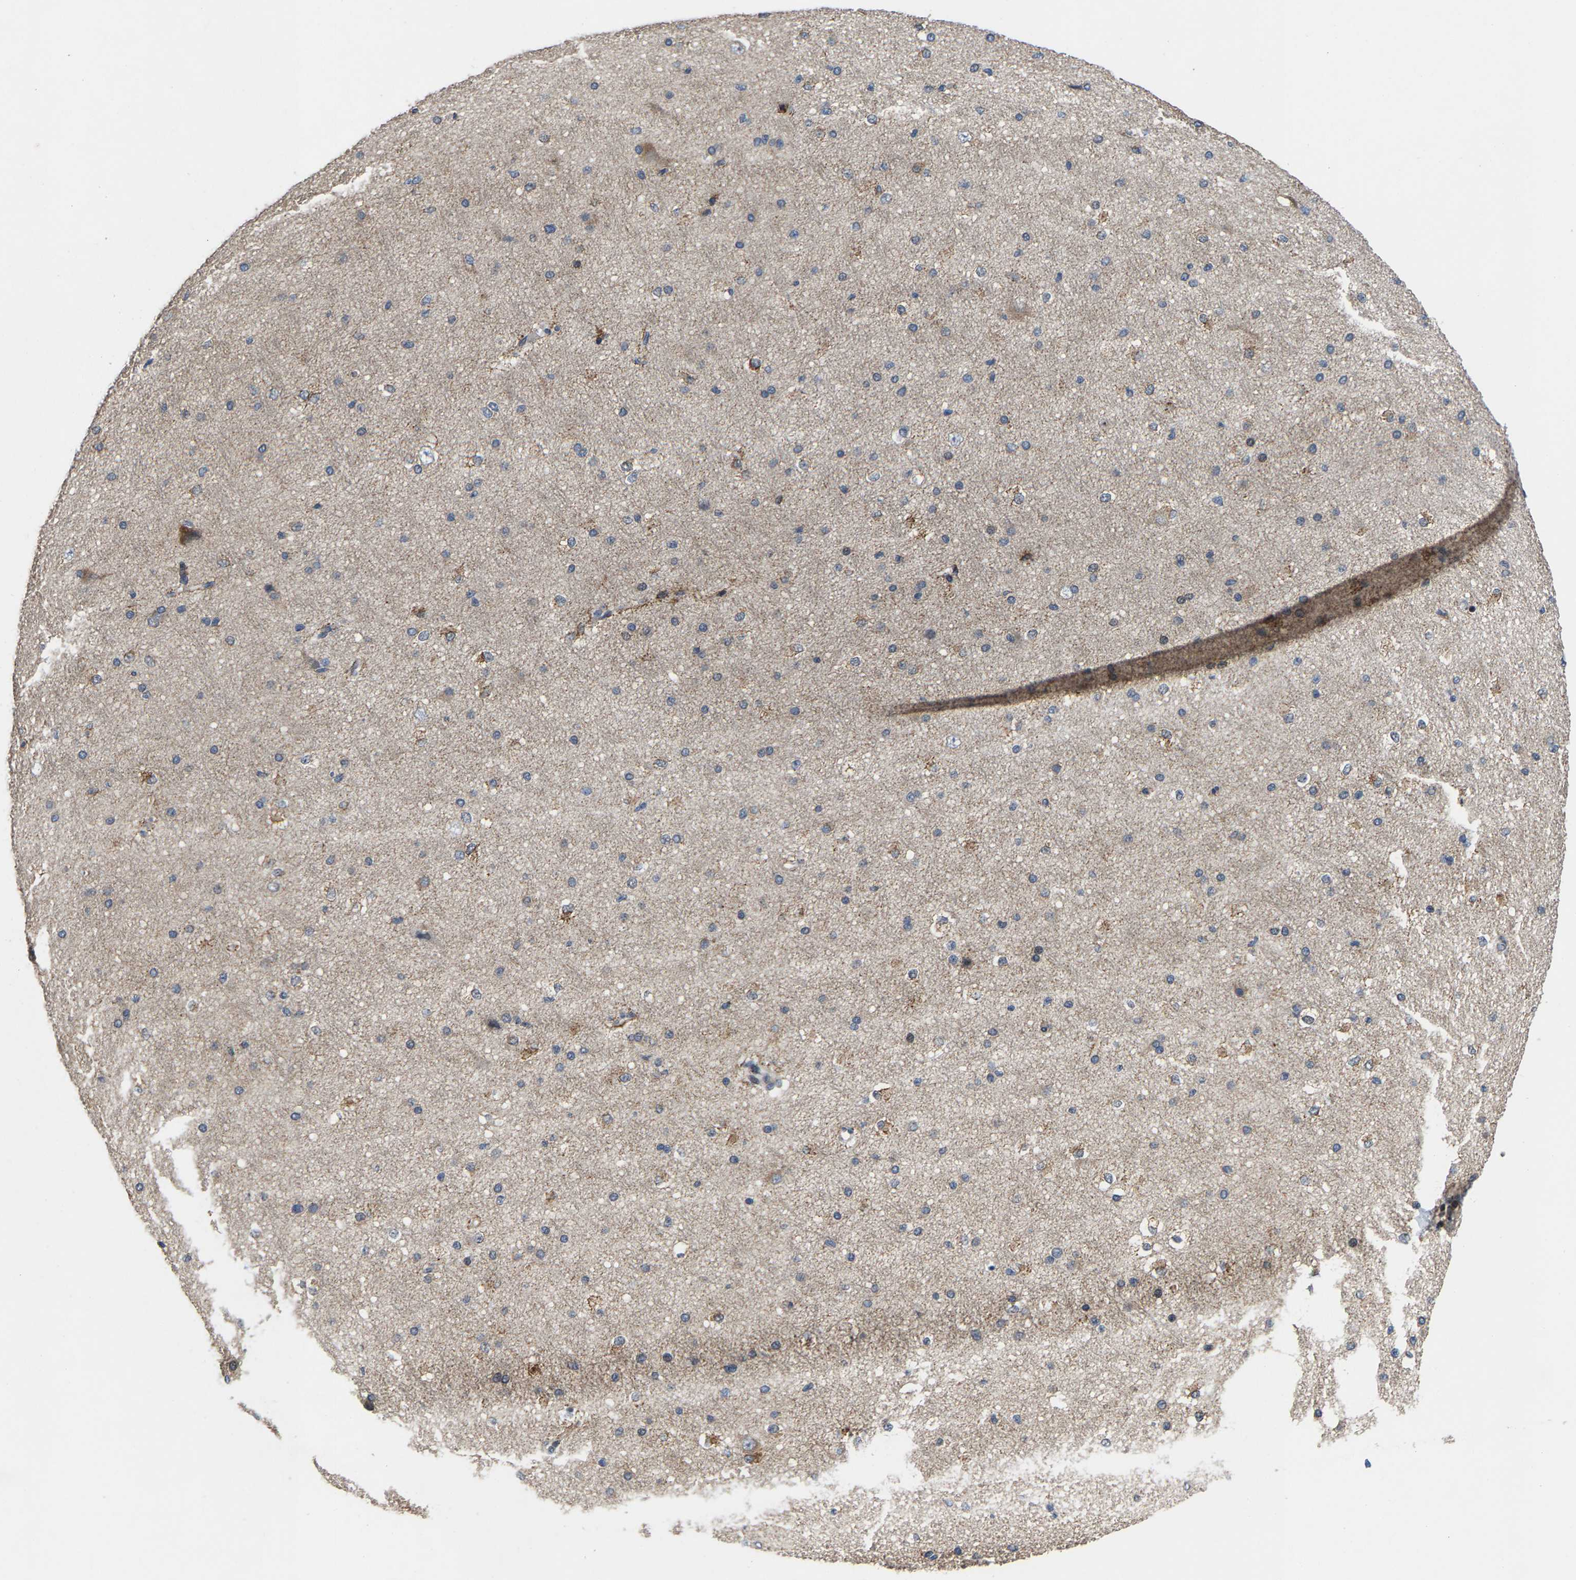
{"staining": {"intensity": "negative", "quantity": "none", "location": "none"}, "tissue": "cerebral cortex", "cell_type": "Endothelial cells", "image_type": "normal", "snomed": [{"axis": "morphology", "description": "Normal tissue, NOS"}, {"axis": "morphology", "description": "Developmental malformation"}, {"axis": "topography", "description": "Cerebral cortex"}], "caption": "Immunohistochemistry image of benign cerebral cortex: cerebral cortex stained with DAB shows no significant protein positivity in endothelial cells.", "gene": "TDRKH", "patient": {"sex": "female", "age": 30}}